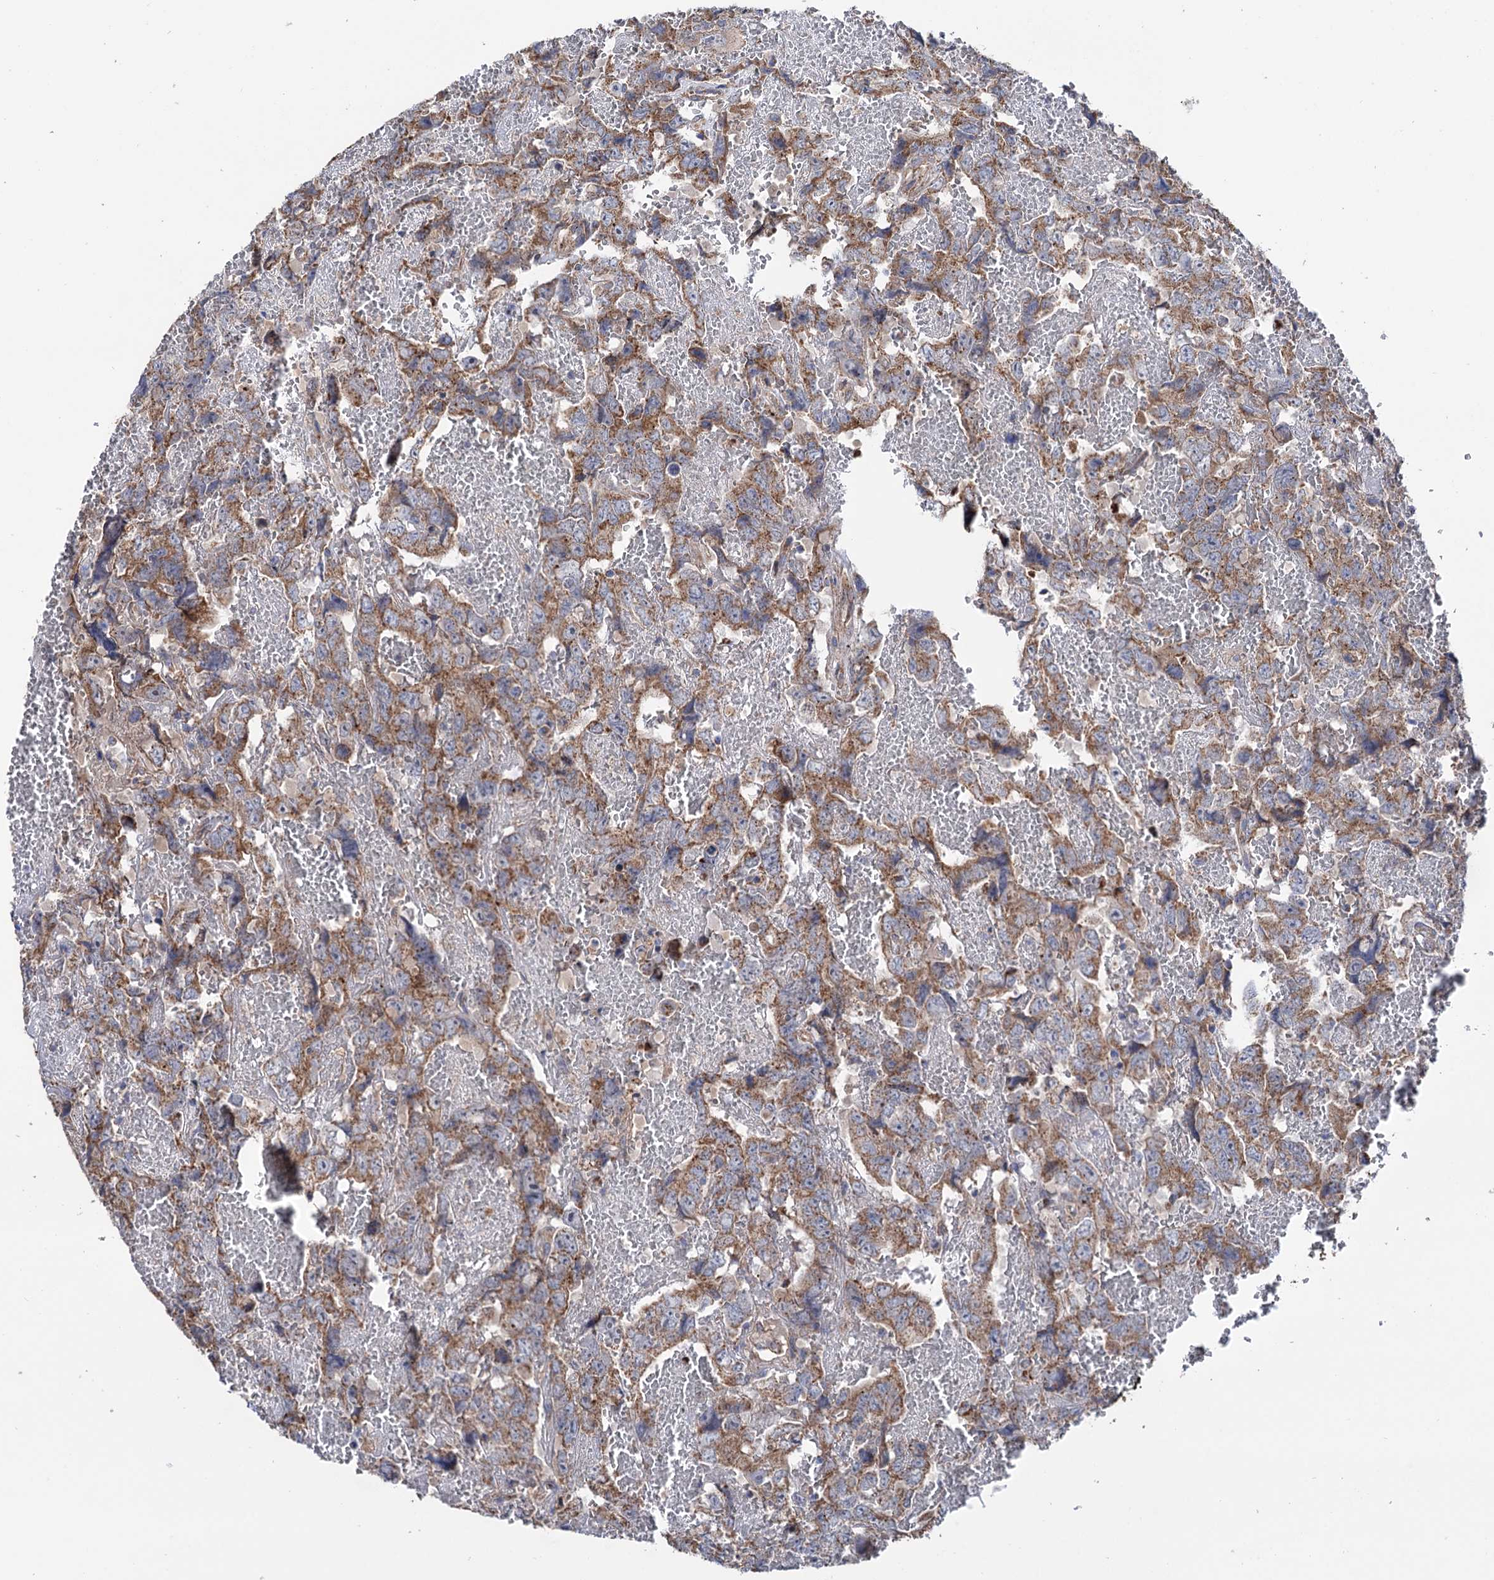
{"staining": {"intensity": "moderate", "quantity": ">75%", "location": "cytoplasmic/membranous"}, "tissue": "testis cancer", "cell_type": "Tumor cells", "image_type": "cancer", "snomed": [{"axis": "morphology", "description": "Carcinoma, Embryonal, NOS"}, {"axis": "topography", "description": "Testis"}], "caption": "Testis cancer (embryonal carcinoma) stained with a brown dye reveals moderate cytoplasmic/membranous positive staining in about >75% of tumor cells.", "gene": "SUCLA2", "patient": {"sex": "male", "age": 45}}